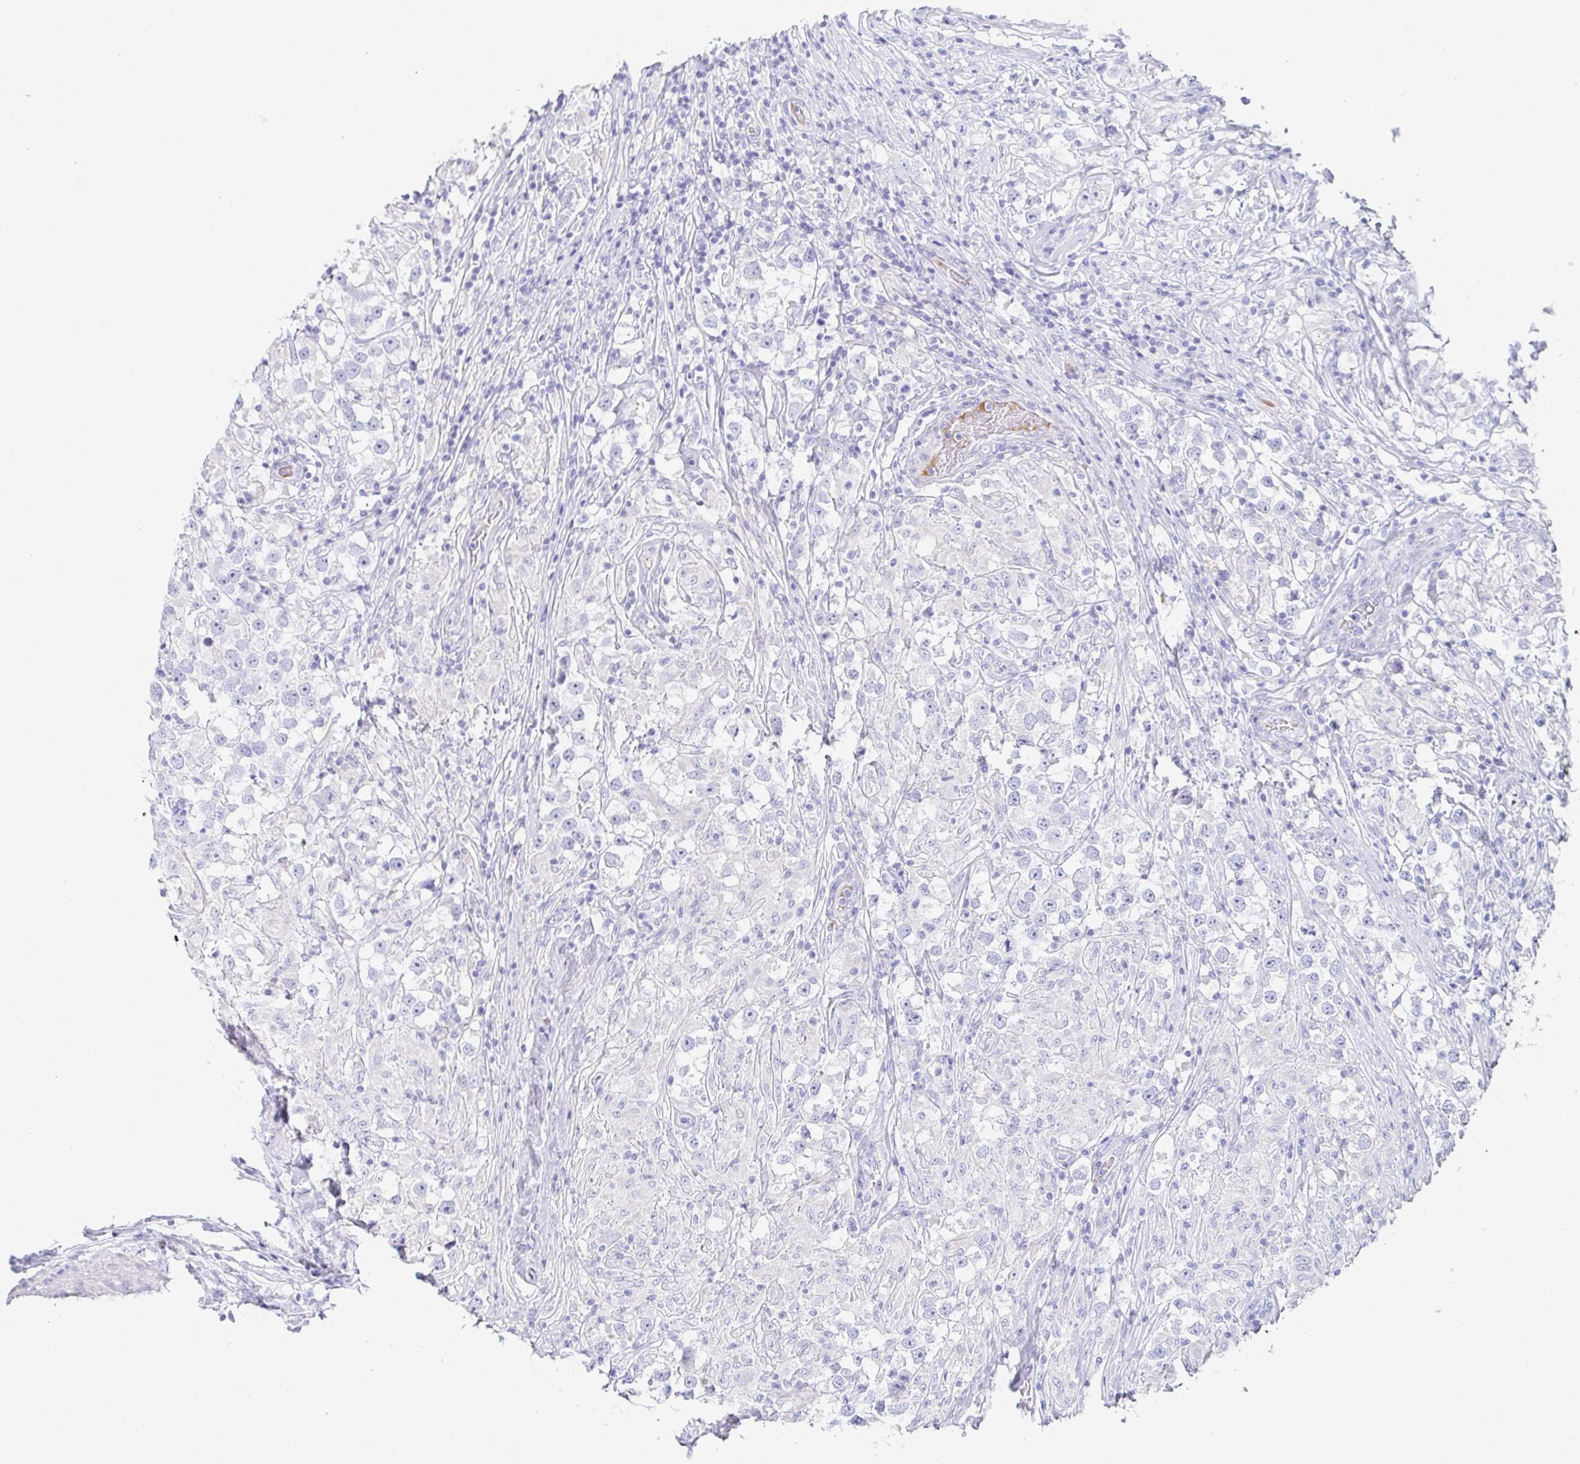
{"staining": {"intensity": "negative", "quantity": "none", "location": "none"}, "tissue": "testis cancer", "cell_type": "Tumor cells", "image_type": "cancer", "snomed": [{"axis": "morphology", "description": "Seminoma, NOS"}, {"axis": "topography", "description": "Testis"}], "caption": "High magnification brightfield microscopy of testis cancer (seminoma) stained with DAB (3,3'-diaminobenzidine) (brown) and counterstained with hematoxylin (blue): tumor cells show no significant staining.", "gene": "C4orf17", "patient": {"sex": "male", "age": 46}}